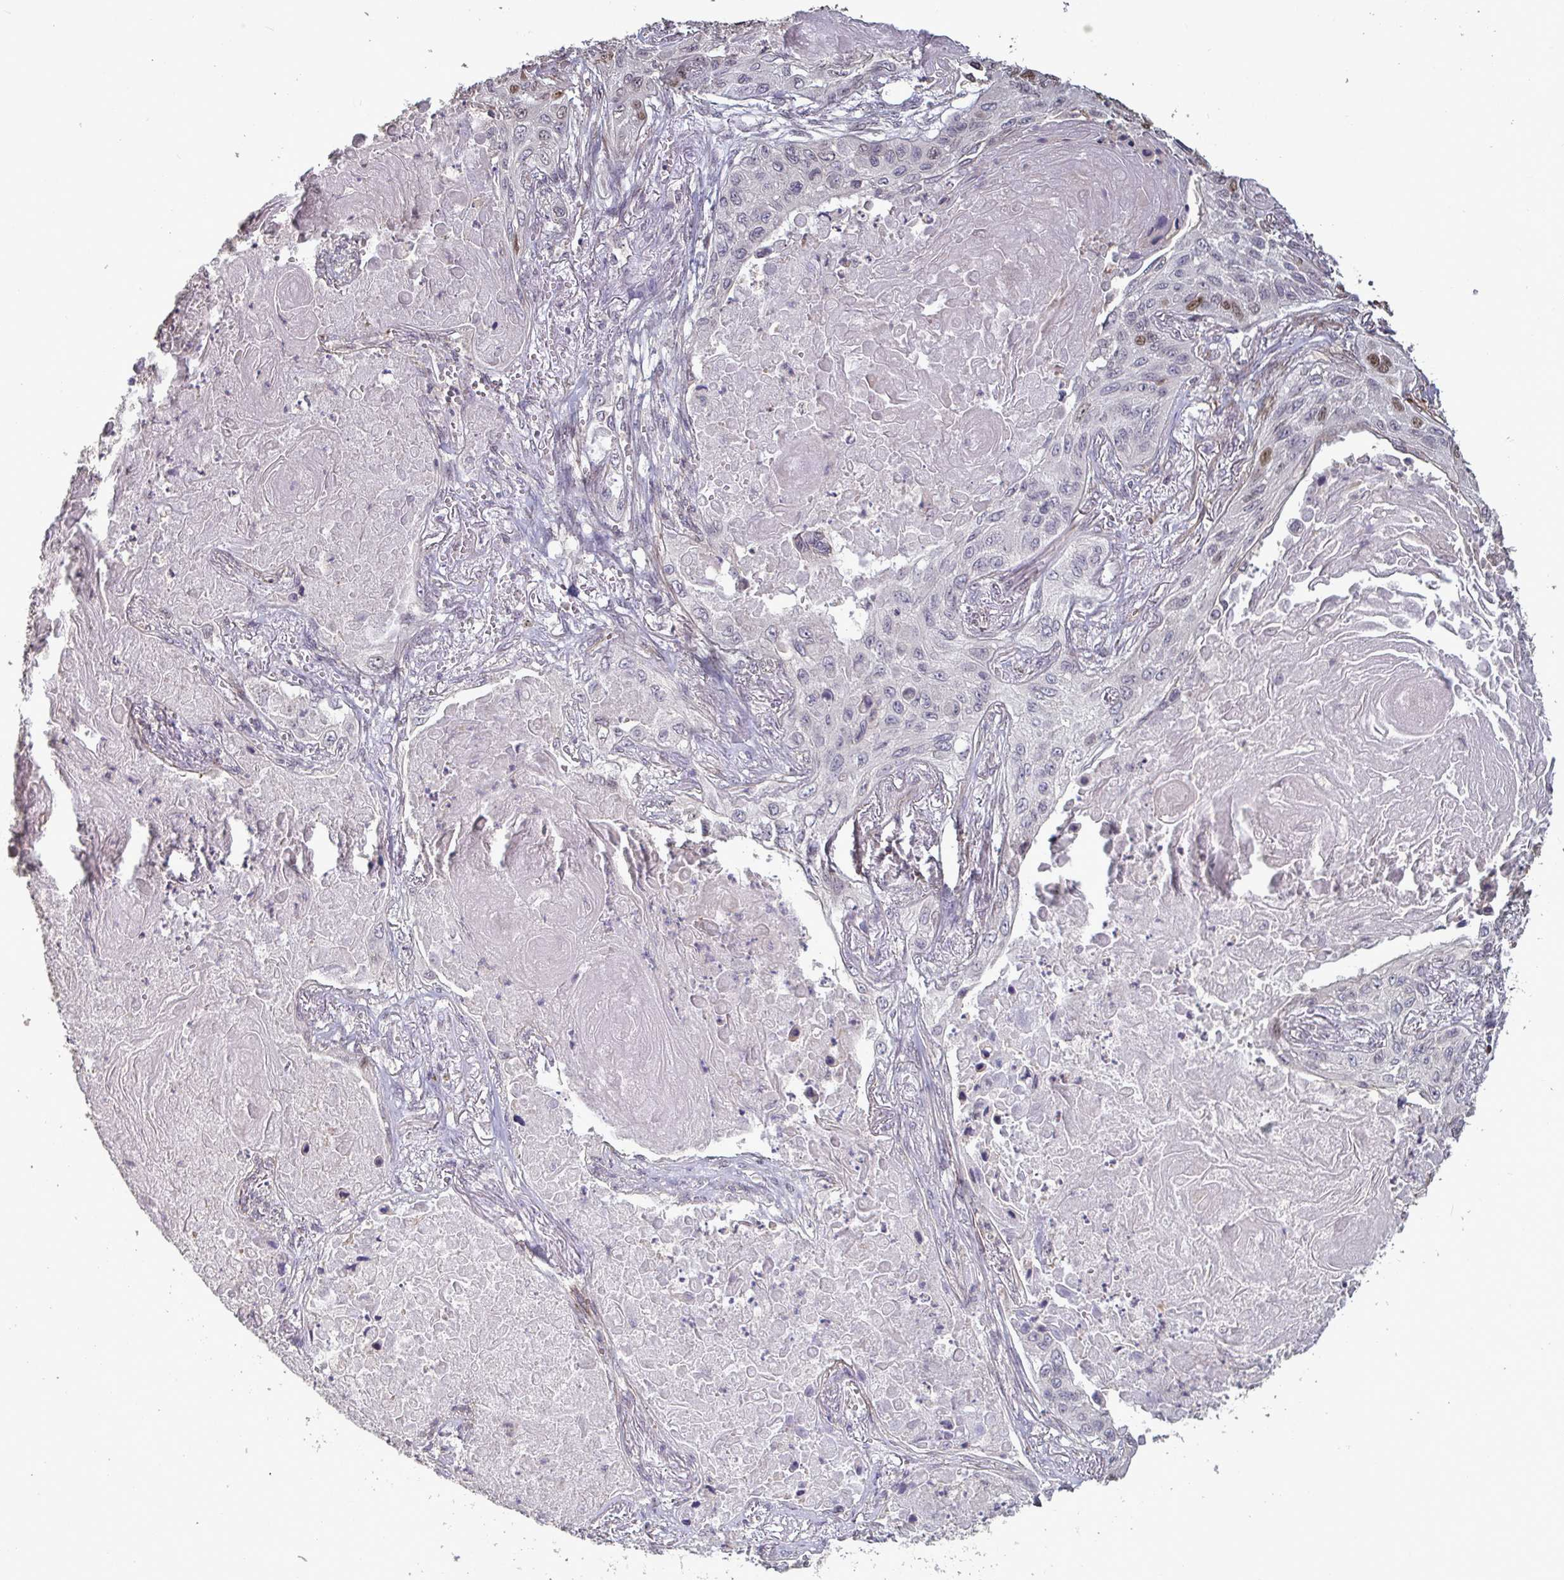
{"staining": {"intensity": "moderate", "quantity": "<25%", "location": "nuclear"}, "tissue": "lung cancer", "cell_type": "Tumor cells", "image_type": "cancer", "snomed": [{"axis": "morphology", "description": "Squamous cell carcinoma, NOS"}, {"axis": "topography", "description": "Lung"}], "caption": "High-power microscopy captured an immunohistochemistry micrograph of lung cancer (squamous cell carcinoma), revealing moderate nuclear positivity in about <25% of tumor cells. Nuclei are stained in blue.", "gene": "IPO5", "patient": {"sex": "male", "age": 75}}